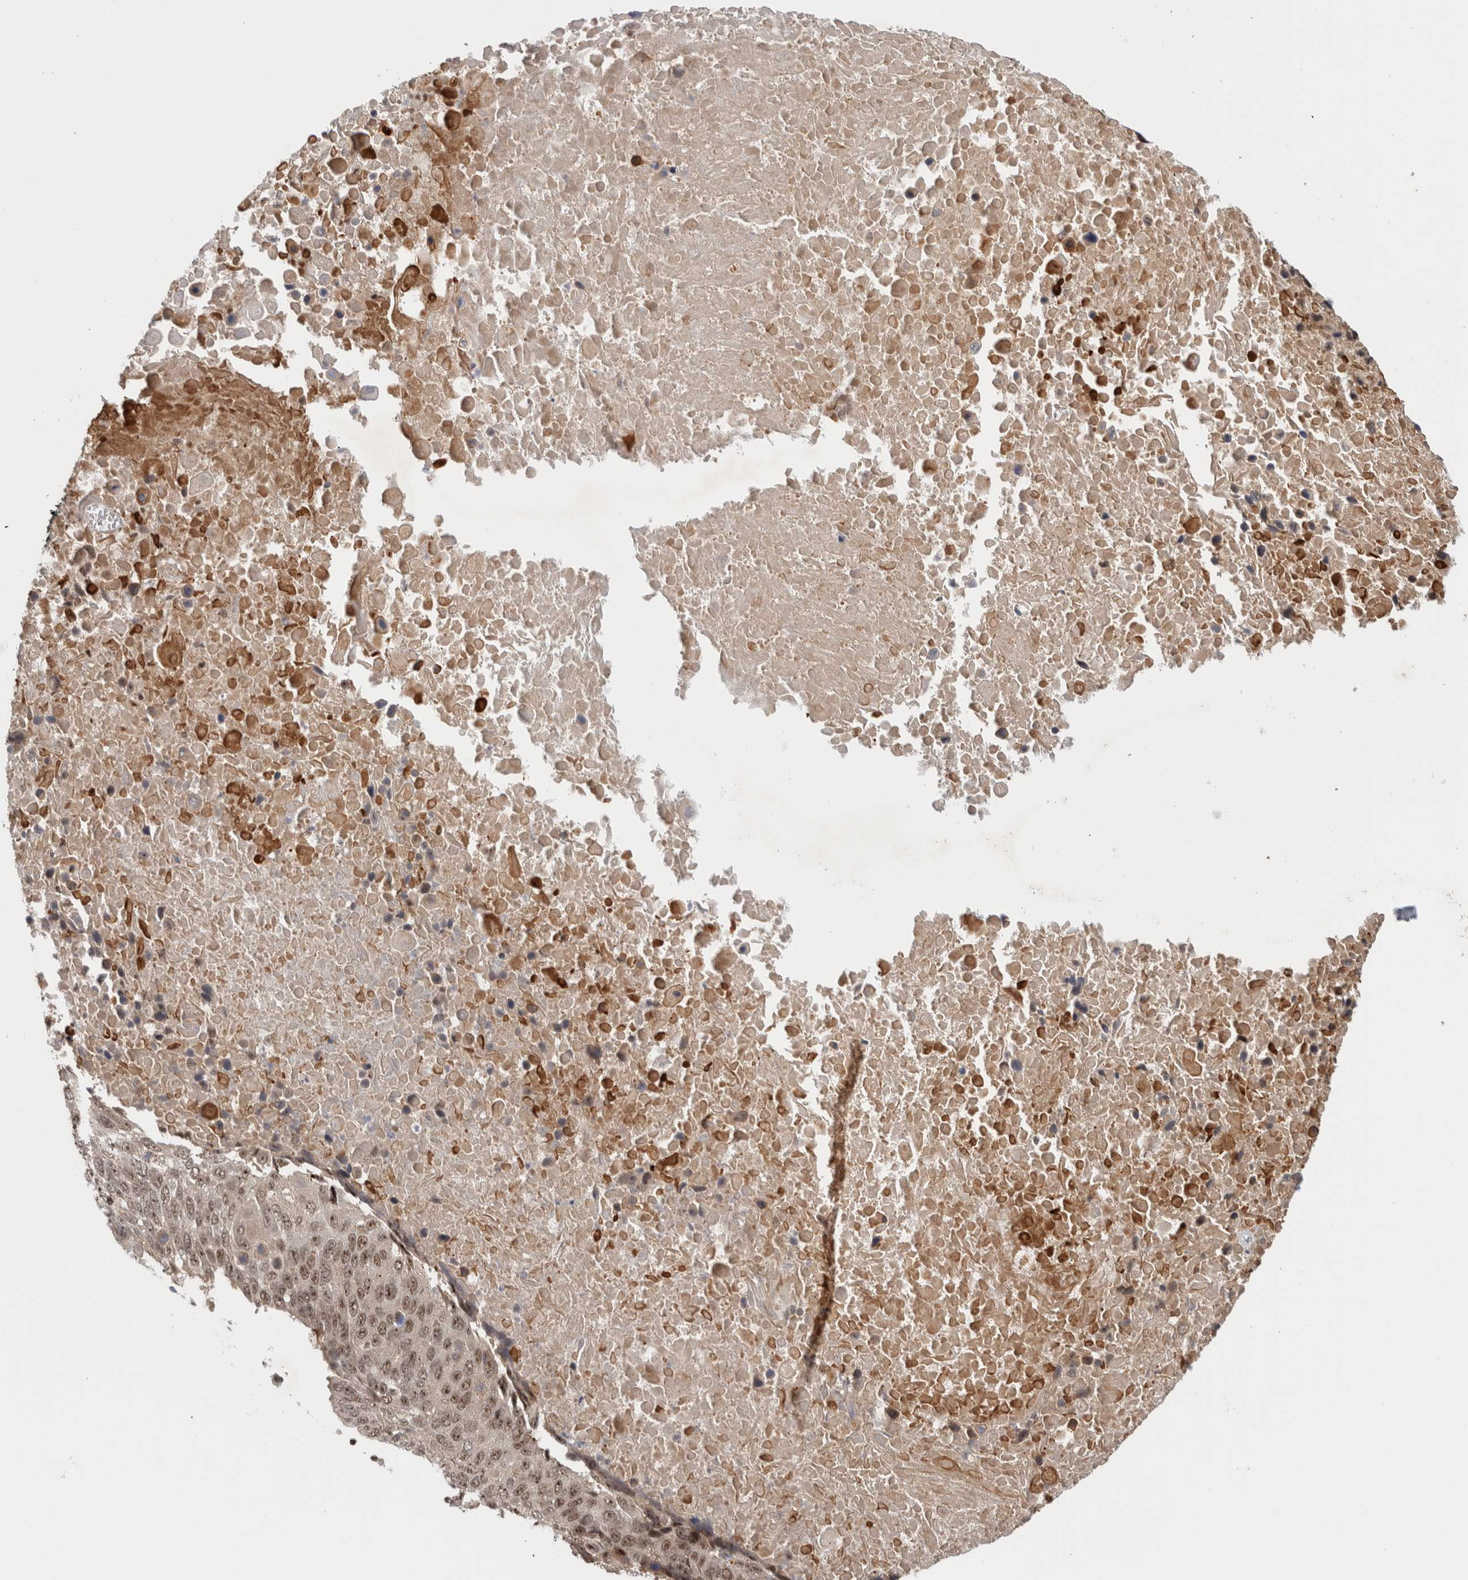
{"staining": {"intensity": "weak", "quantity": ">75%", "location": "nuclear"}, "tissue": "lung cancer", "cell_type": "Tumor cells", "image_type": "cancer", "snomed": [{"axis": "morphology", "description": "Squamous cell carcinoma, NOS"}, {"axis": "topography", "description": "Lung"}], "caption": "A histopathology image showing weak nuclear expression in about >75% of tumor cells in lung squamous cell carcinoma, as visualized by brown immunohistochemical staining.", "gene": "MPHOSPH6", "patient": {"sex": "male", "age": 66}}